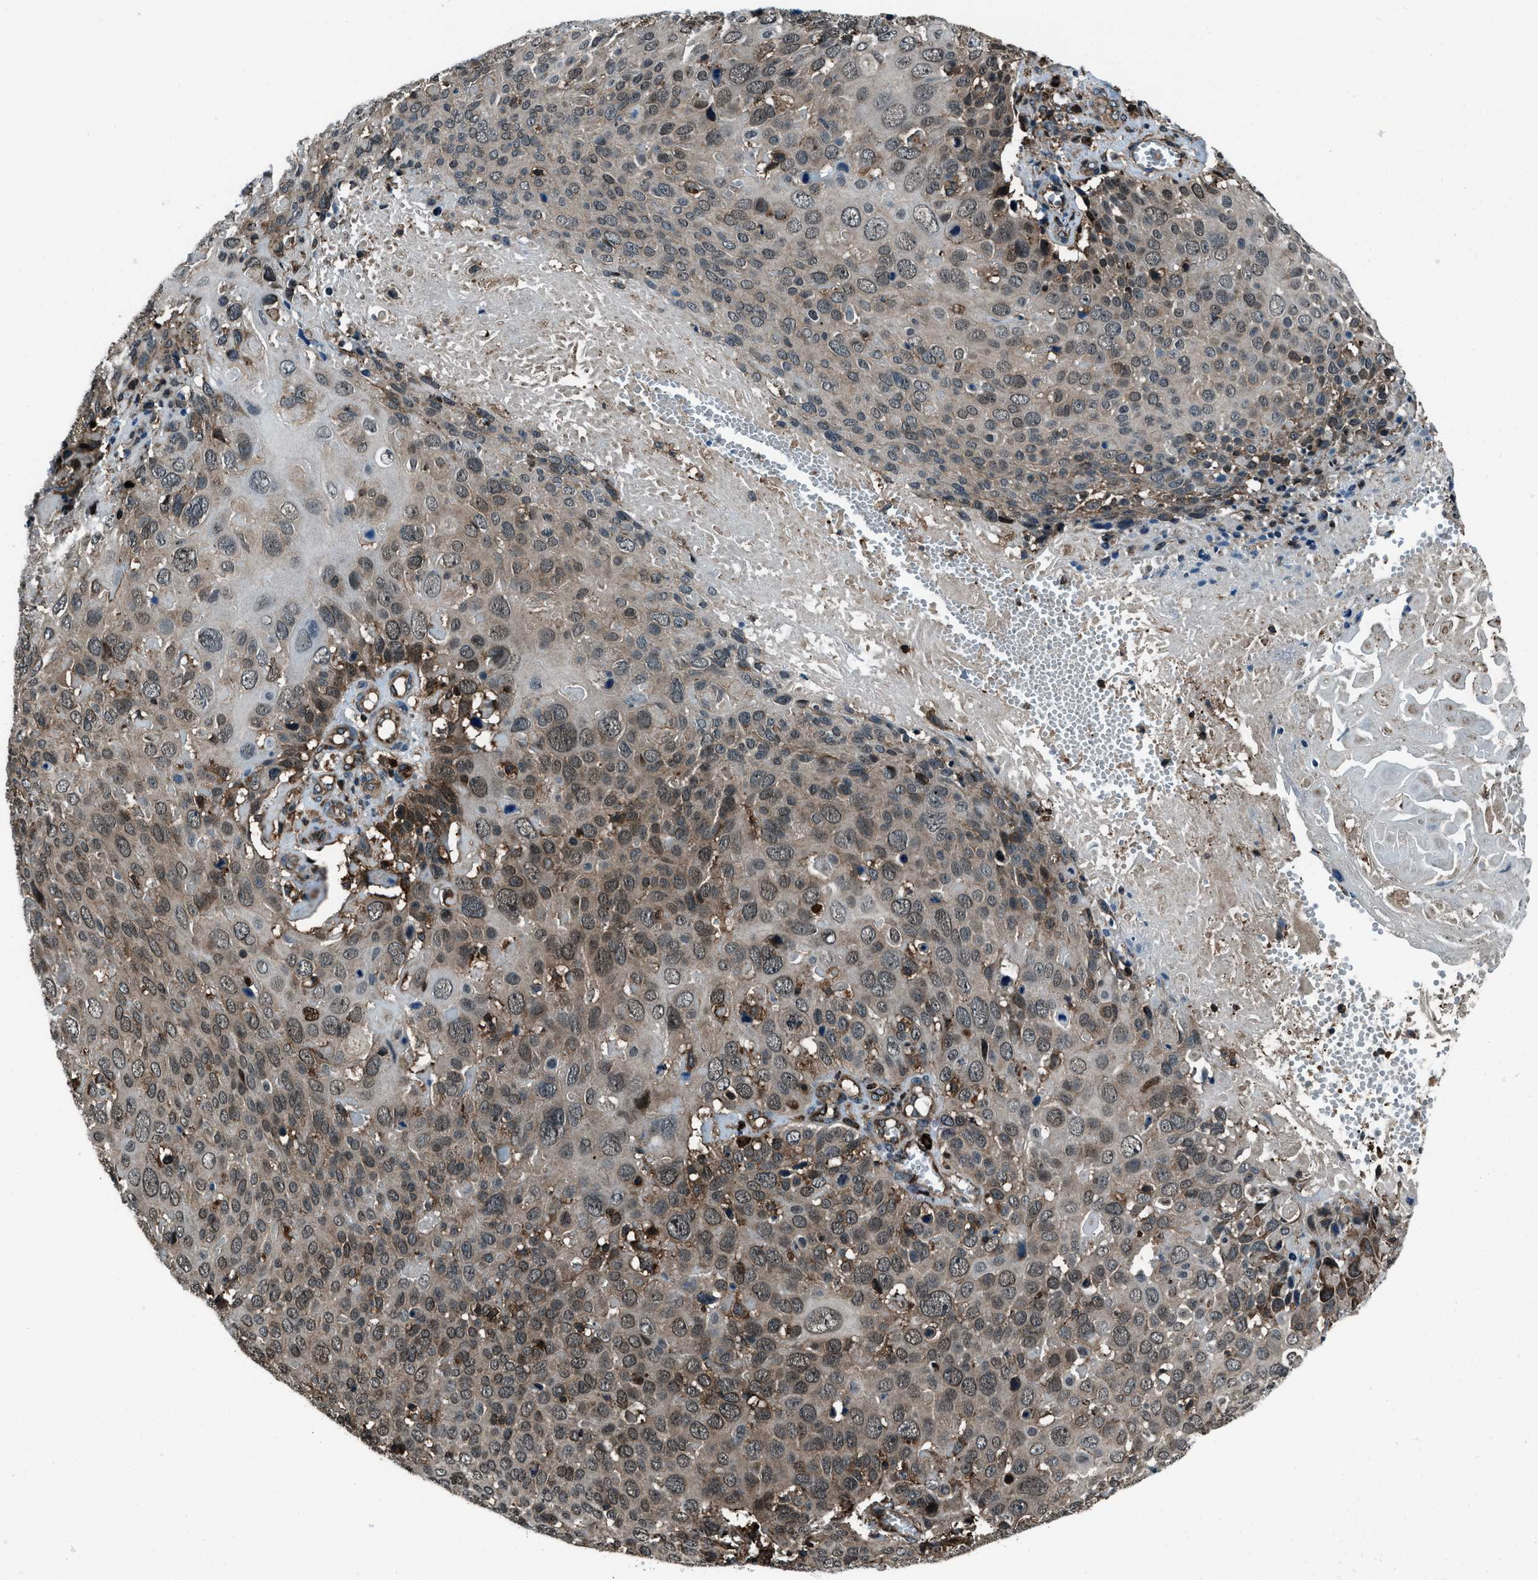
{"staining": {"intensity": "weak", "quantity": ">75%", "location": "cytoplasmic/membranous,nuclear"}, "tissue": "cervical cancer", "cell_type": "Tumor cells", "image_type": "cancer", "snomed": [{"axis": "morphology", "description": "Squamous cell carcinoma, NOS"}, {"axis": "topography", "description": "Cervix"}], "caption": "This is an image of immunohistochemistry staining of cervical cancer, which shows weak staining in the cytoplasmic/membranous and nuclear of tumor cells.", "gene": "SNX30", "patient": {"sex": "female", "age": 74}}